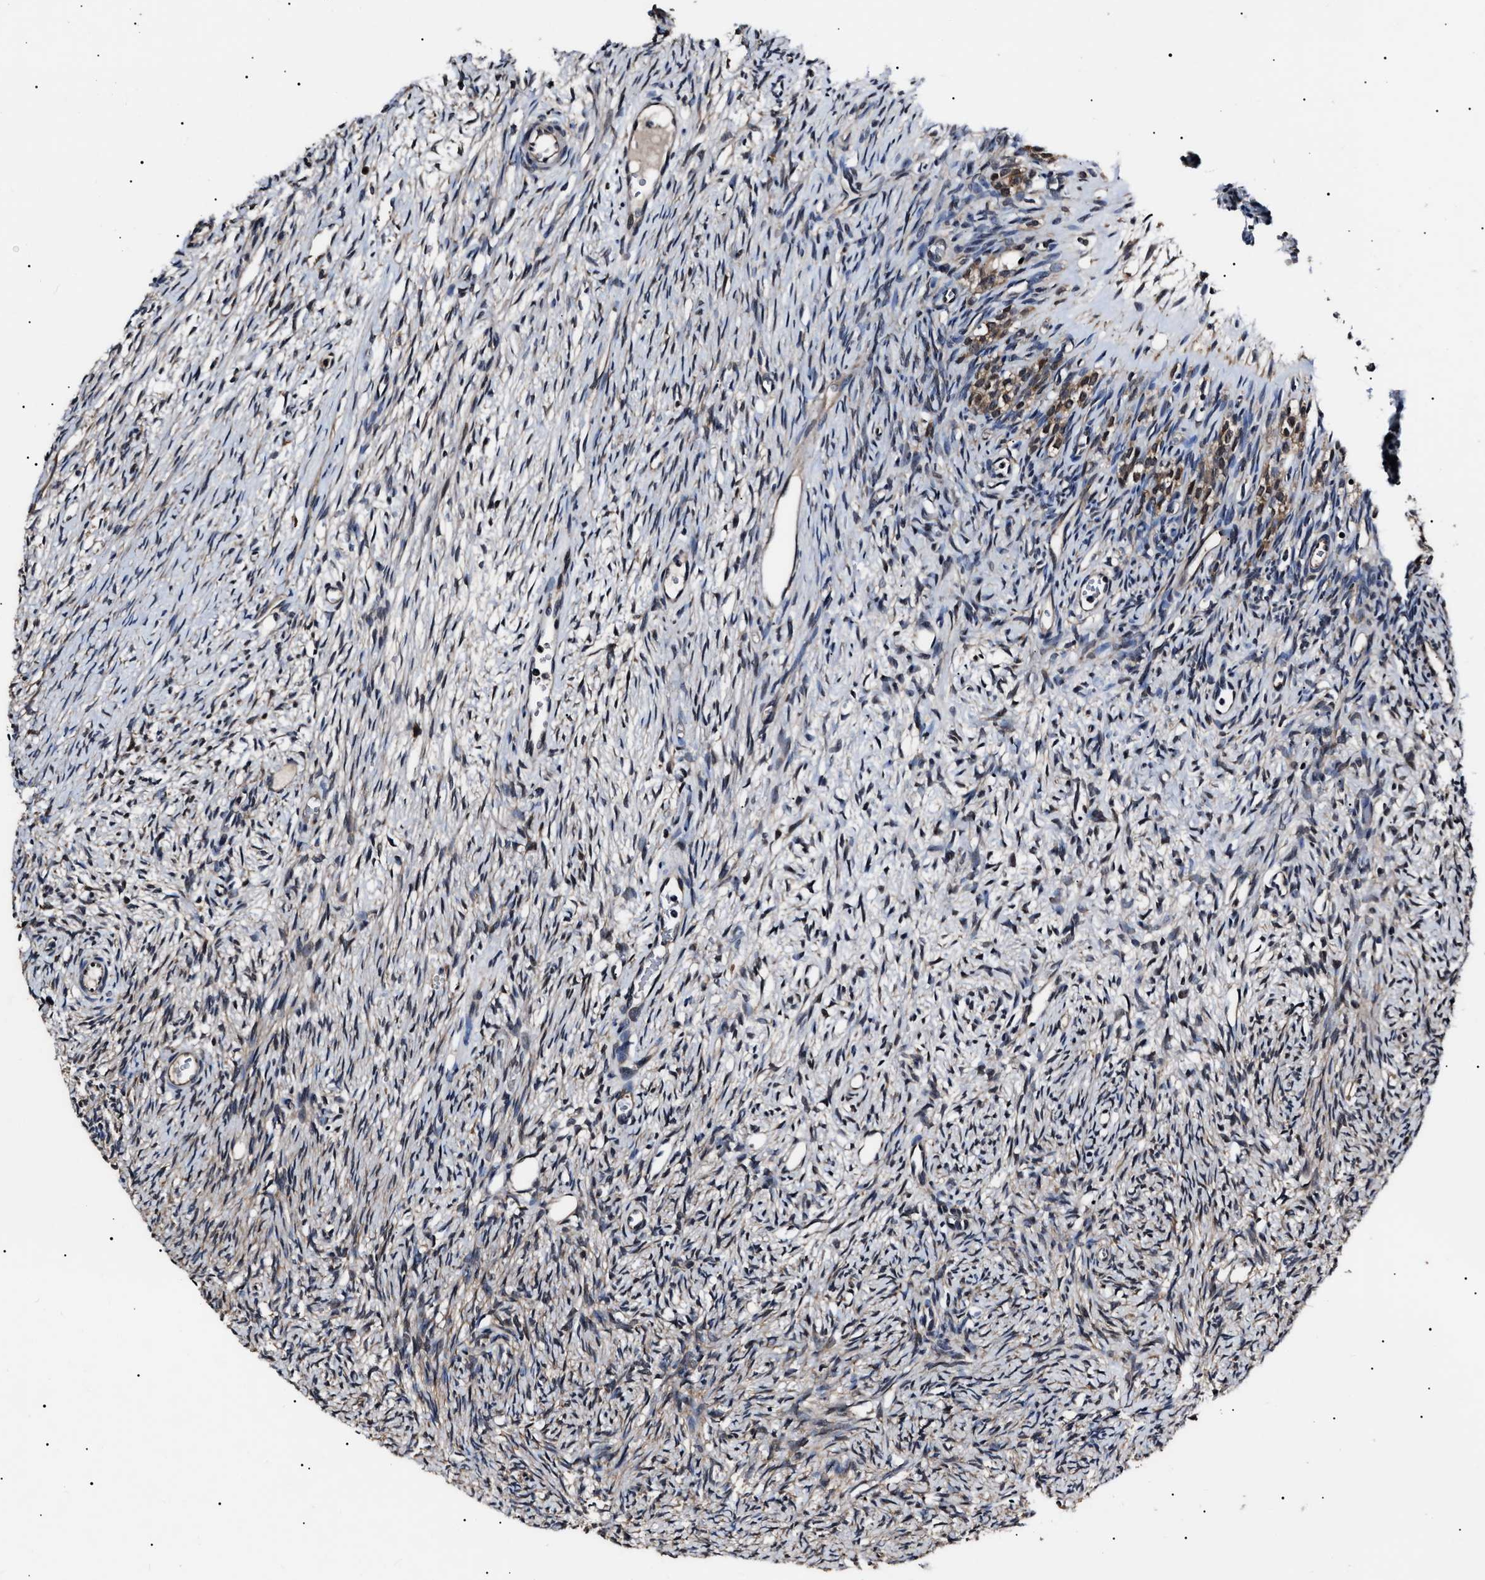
{"staining": {"intensity": "weak", "quantity": "25%-75%", "location": "cytoplasmic/membranous"}, "tissue": "ovary", "cell_type": "Ovarian stroma cells", "image_type": "normal", "snomed": [{"axis": "morphology", "description": "Normal tissue, NOS"}, {"axis": "topography", "description": "Ovary"}], "caption": "Approximately 25%-75% of ovarian stroma cells in benign human ovary display weak cytoplasmic/membranous protein expression as visualized by brown immunohistochemical staining.", "gene": "CCT8", "patient": {"sex": "female", "age": 33}}